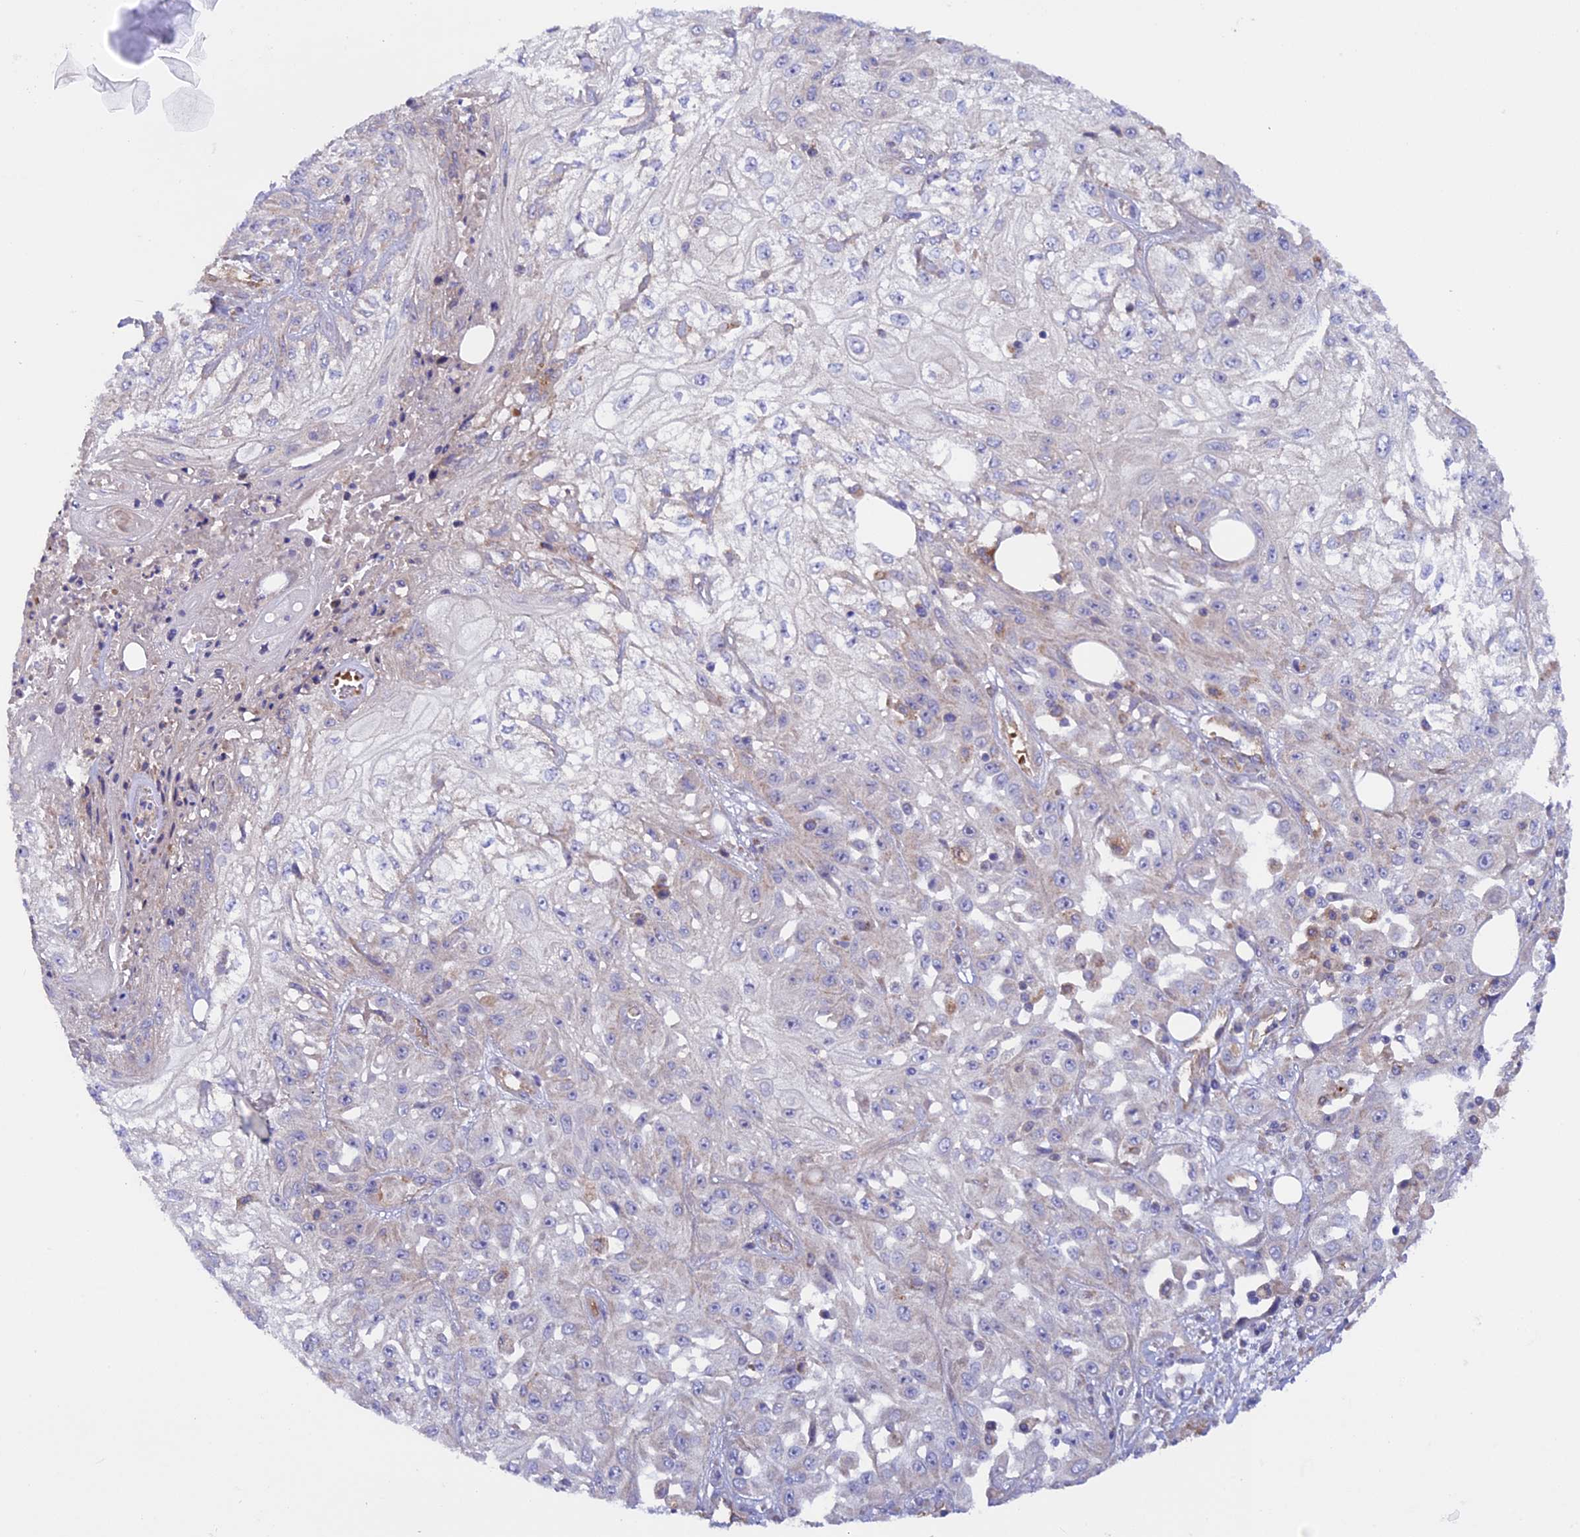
{"staining": {"intensity": "negative", "quantity": "none", "location": "none"}, "tissue": "skin cancer", "cell_type": "Tumor cells", "image_type": "cancer", "snomed": [{"axis": "morphology", "description": "Squamous cell carcinoma, NOS"}, {"axis": "morphology", "description": "Squamous cell carcinoma, metastatic, NOS"}, {"axis": "topography", "description": "Skin"}, {"axis": "topography", "description": "Lymph node"}], "caption": "Immunohistochemistry (IHC) image of neoplastic tissue: human skin cancer stained with DAB exhibits no significant protein staining in tumor cells.", "gene": "DUS3L", "patient": {"sex": "male", "age": 75}}